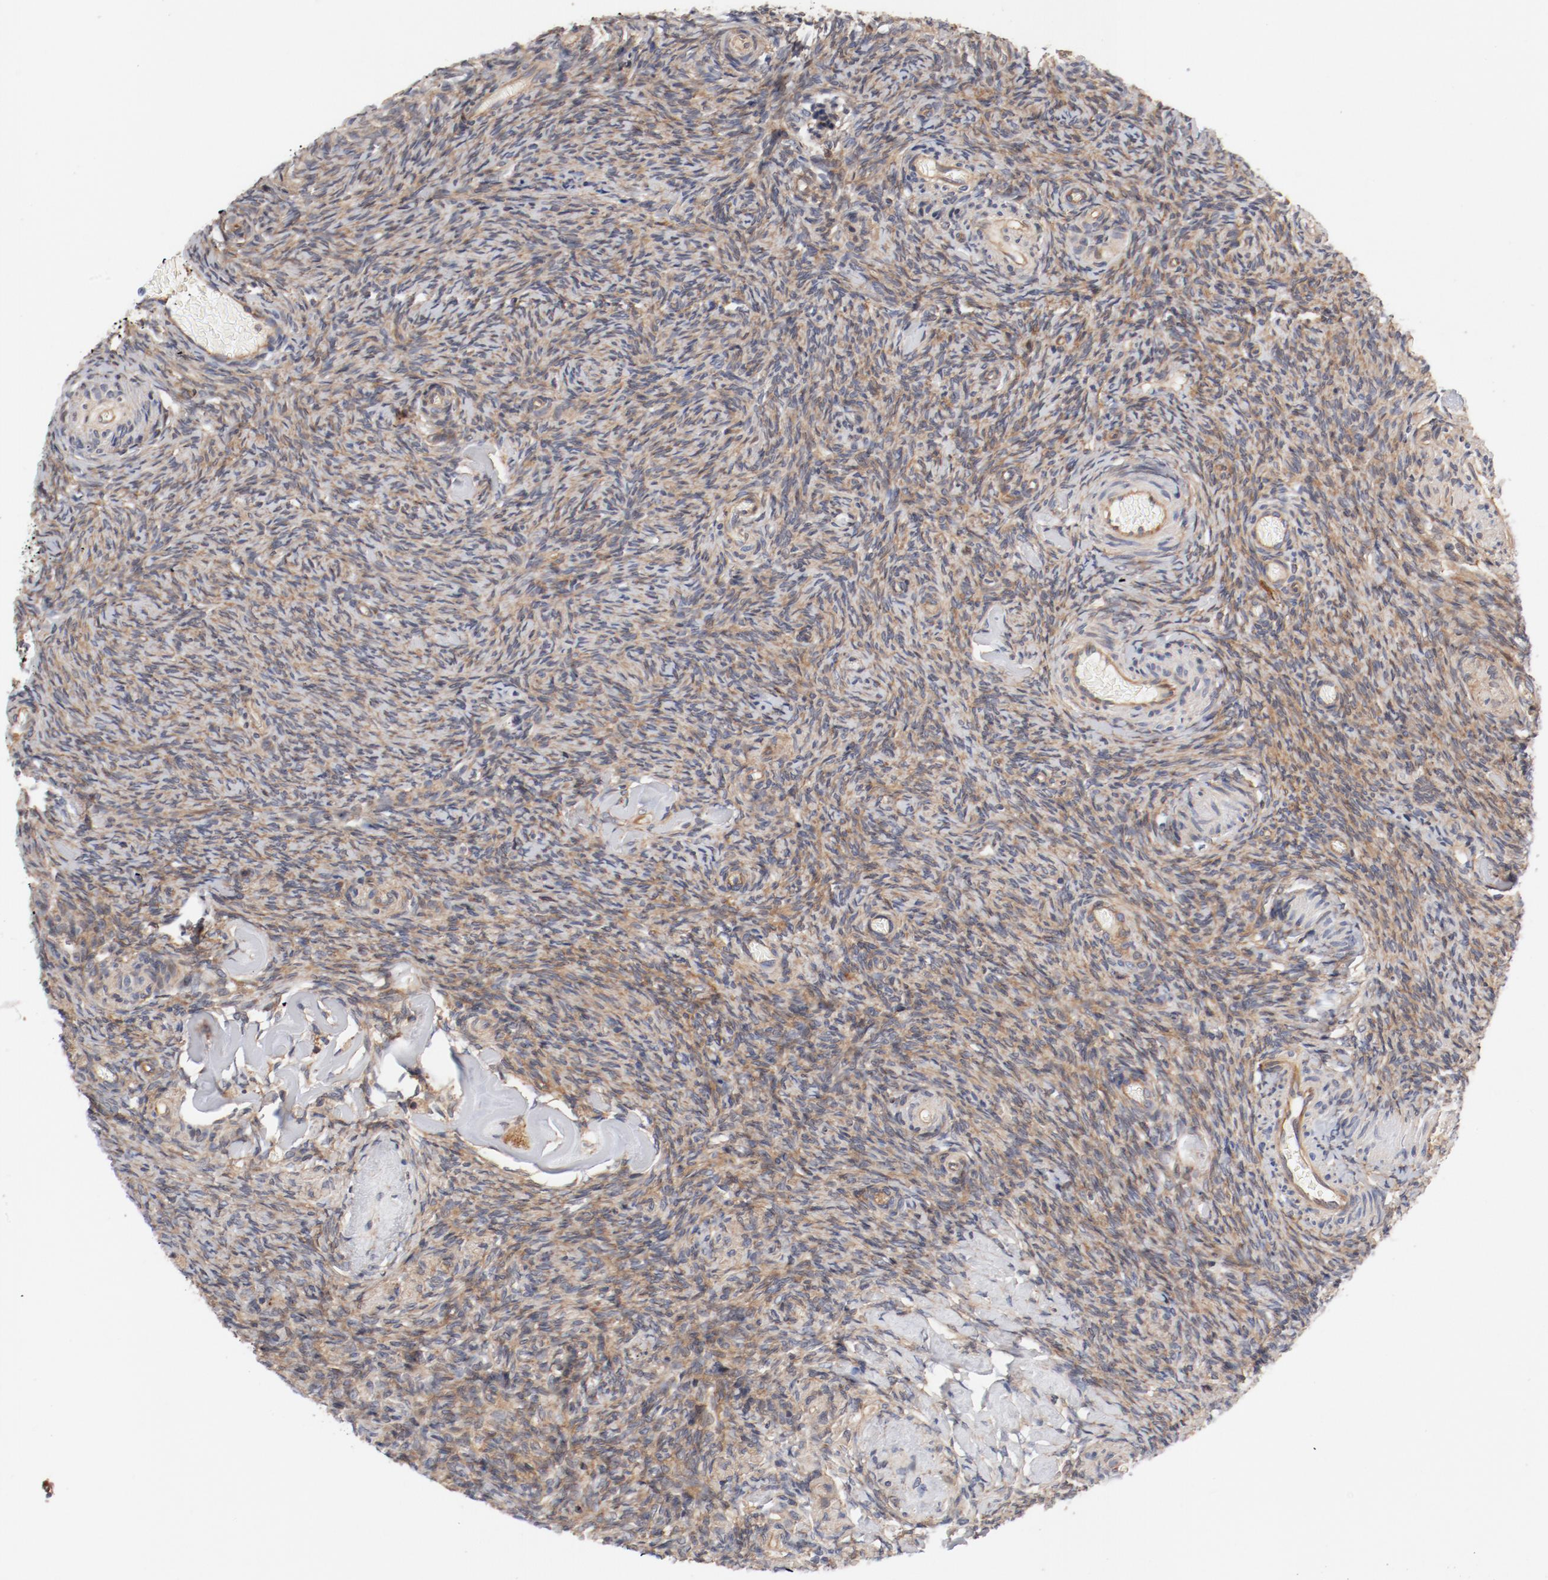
{"staining": {"intensity": "weak", "quantity": ">75%", "location": "cytoplasmic/membranous"}, "tissue": "ovary", "cell_type": "Ovarian stroma cells", "image_type": "normal", "snomed": [{"axis": "morphology", "description": "Normal tissue, NOS"}, {"axis": "topography", "description": "Ovary"}], "caption": "Protein staining by IHC demonstrates weak cytoplasmic/membranous positivity in approximately >75% of ovarian stroma cells in normal ovary.", "gene": "PITPNM2", "patient": {"sex": "female", "age": 60}}